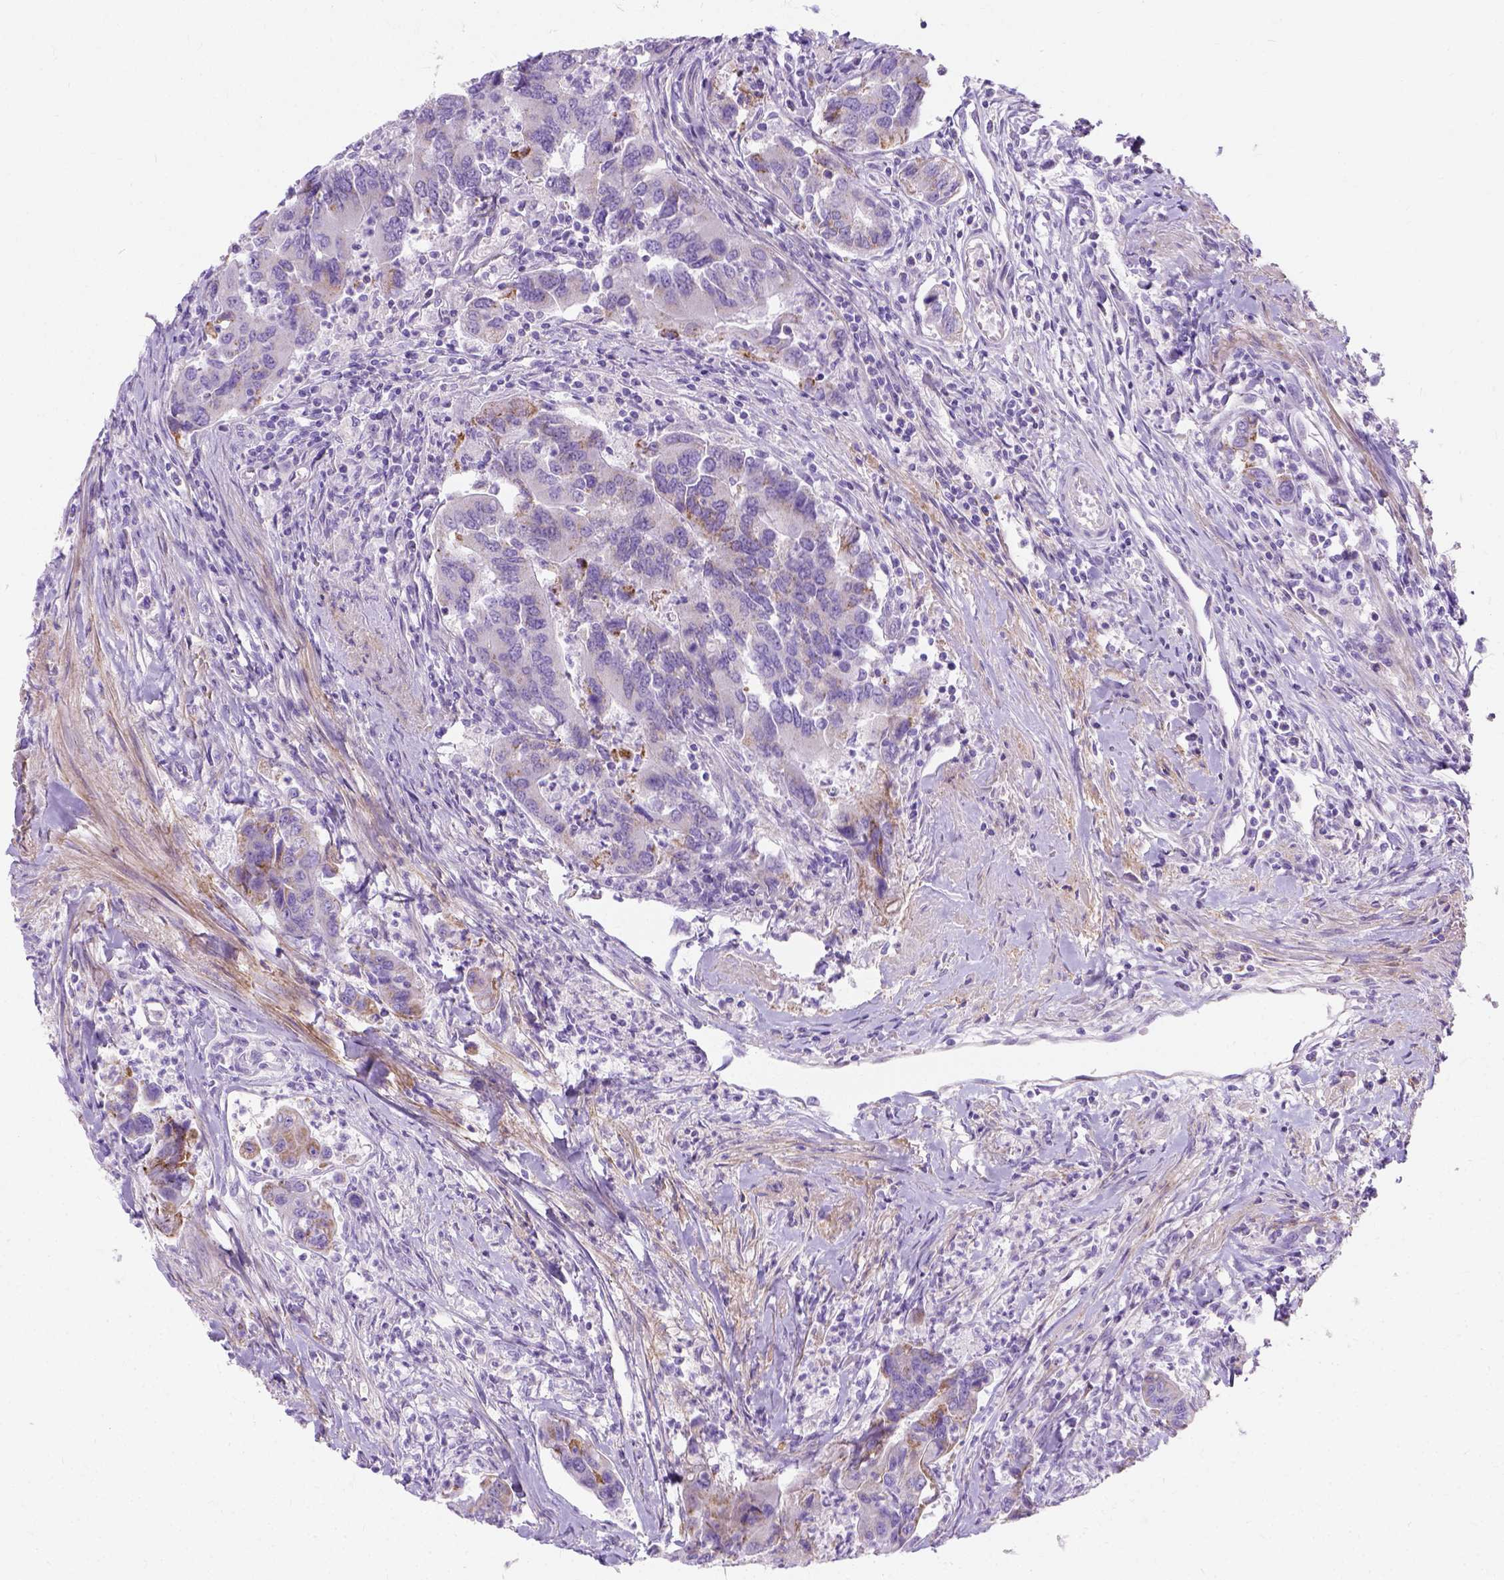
{"staining": {"intensity": "moderate", "quantity": "<25%", "location": "cytoplasmic/membranous"}, "tissue": "colorectal cancer", "cell_type": "Tumor cells", "image_type": "cancer", "snomed": [{"axis": "morphology", "description": "Adenocarcinoma, NOS"}, {"axis": "topography", "description": "Colon"}], "caption": "Protein analysis of colorectal adenocarcinoma tissue exhibits moderate cytoplasmic/membranous staining in approximately <25% of tumor cells.", "gene": "MYH15", "patient": {"sex": "female", "age": 67}}